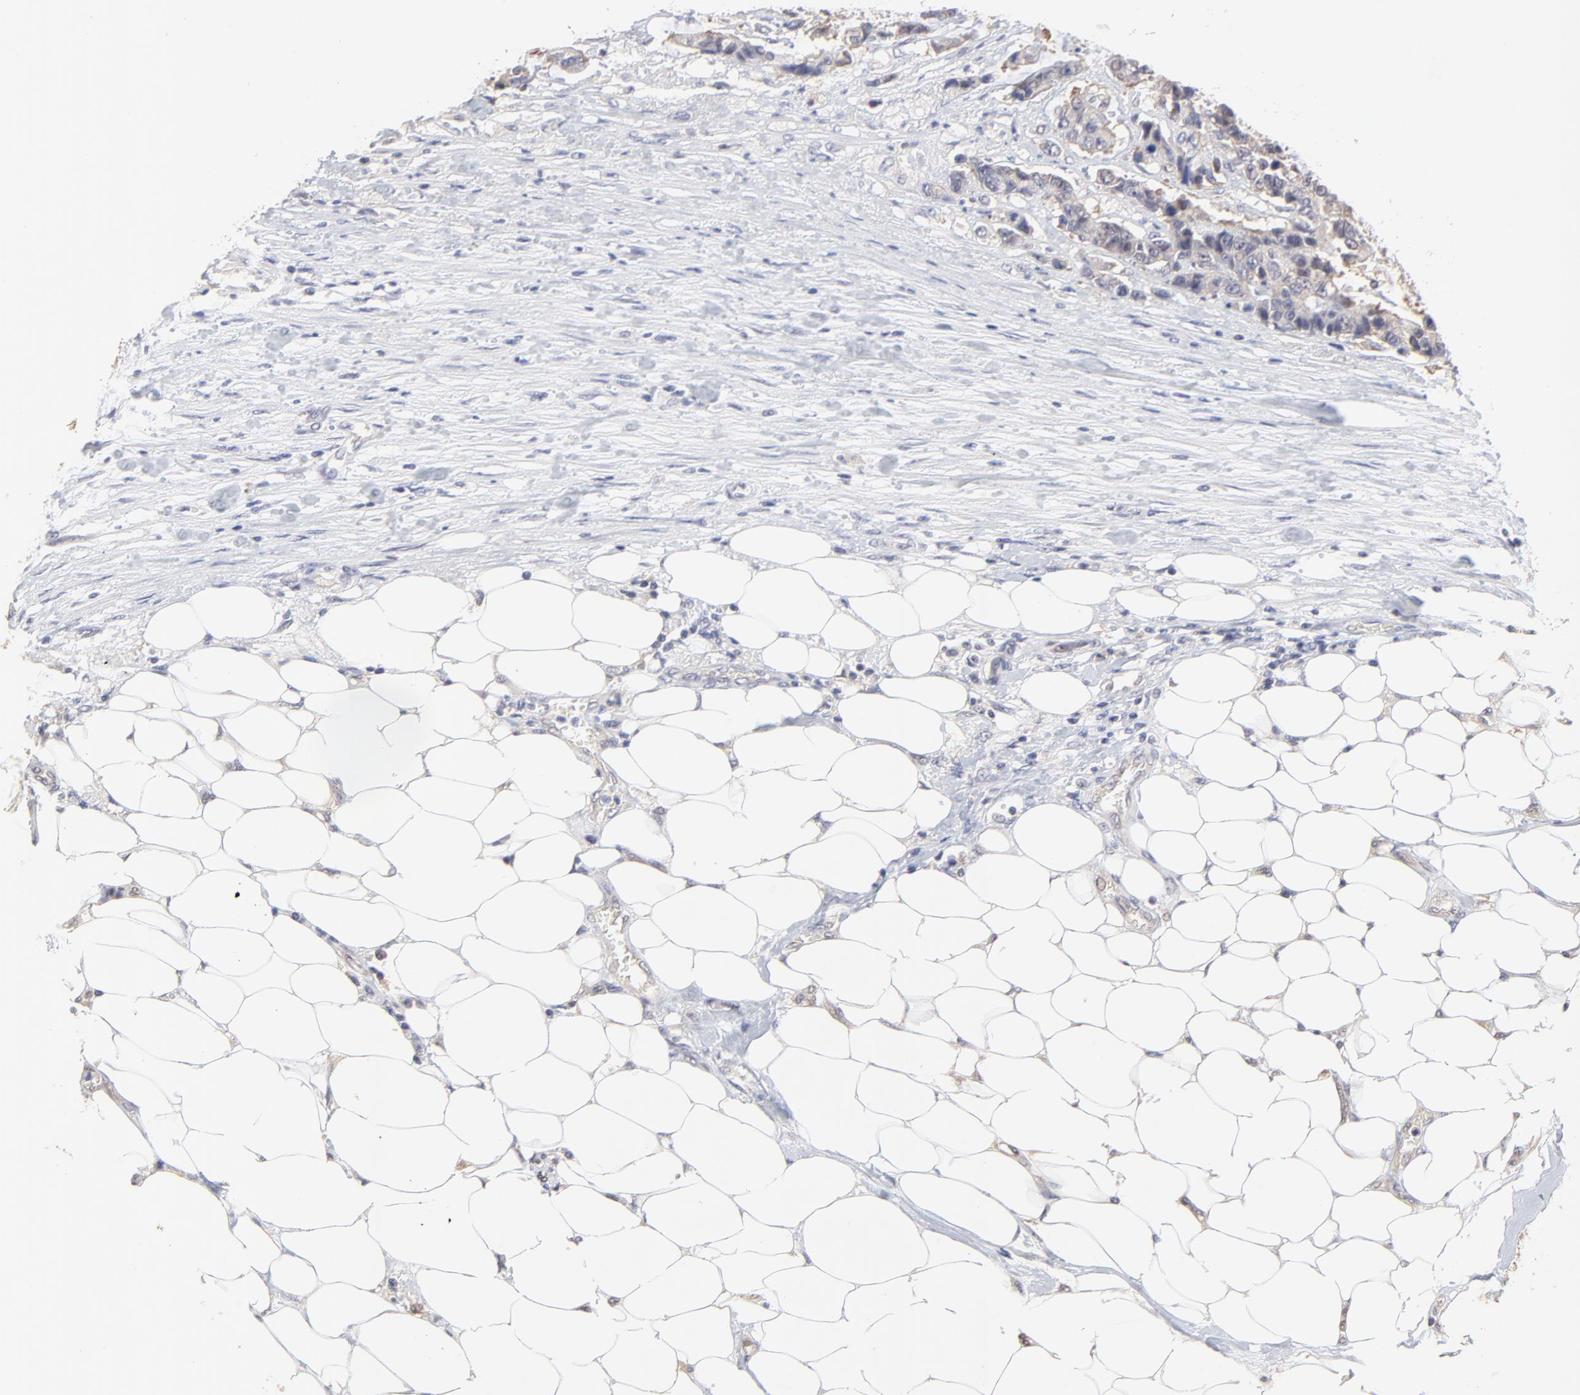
{"staining": {"intensity": "weak", "quantity": "25%-75%", "location": "cytoplasmic/membranous"}, "tissue": "colorectal cancer", "cell_type": "Tumor cells", "image_type": "cancer", "snomed": [{"axis": "morphology", "description": "Adenocarcinoma, NOS"}, {"axis": "topography", "description": "Colon"}], "caption": "Protein staining reveals weak cytoplasmic/membranous positivity in approximately 25%-75% of tumor cells in colorectal cancer.", "gene": "CCT2", "patient": {"sex": "female", "age": 86}}